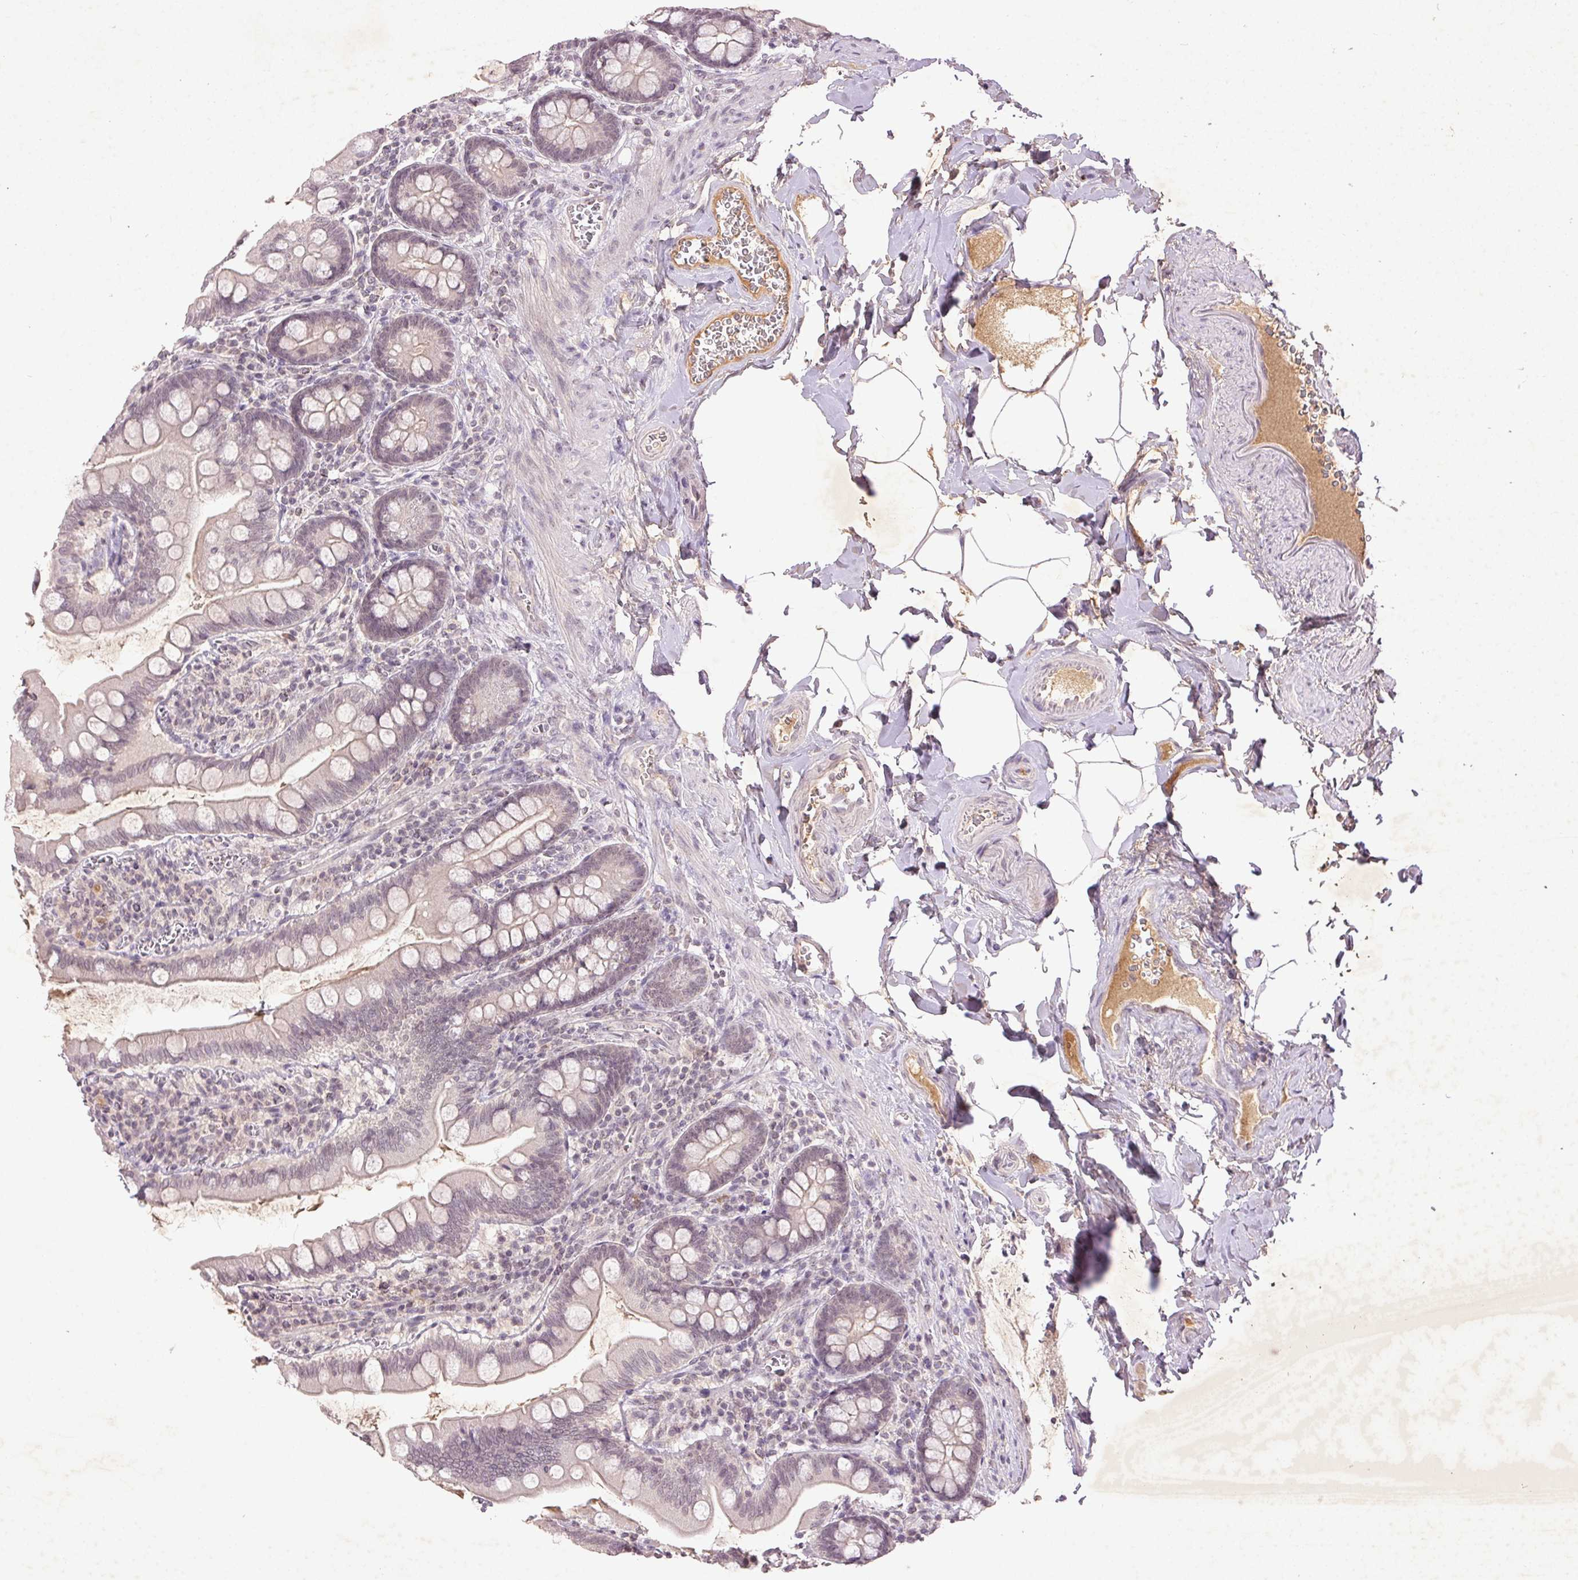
{"staining": {"intensity": "negative", "quantity": "none", "location": "none"}, "tissue": "small intestine", "cell_type": "Glandular cells", "image_type": "normal", "snomed": [{"axis": "morphology", "description": "Normal tissue, NOS"}, {"axis": "topography", "description": "Small intestine"}], "caption": "There is no significant positivity in glandular cells of small intestine. (Brightfield microscopy of DAB IHC at high magnification).", "gene": "FAM168B", "patient": {"sex": "female", "age": 56}}